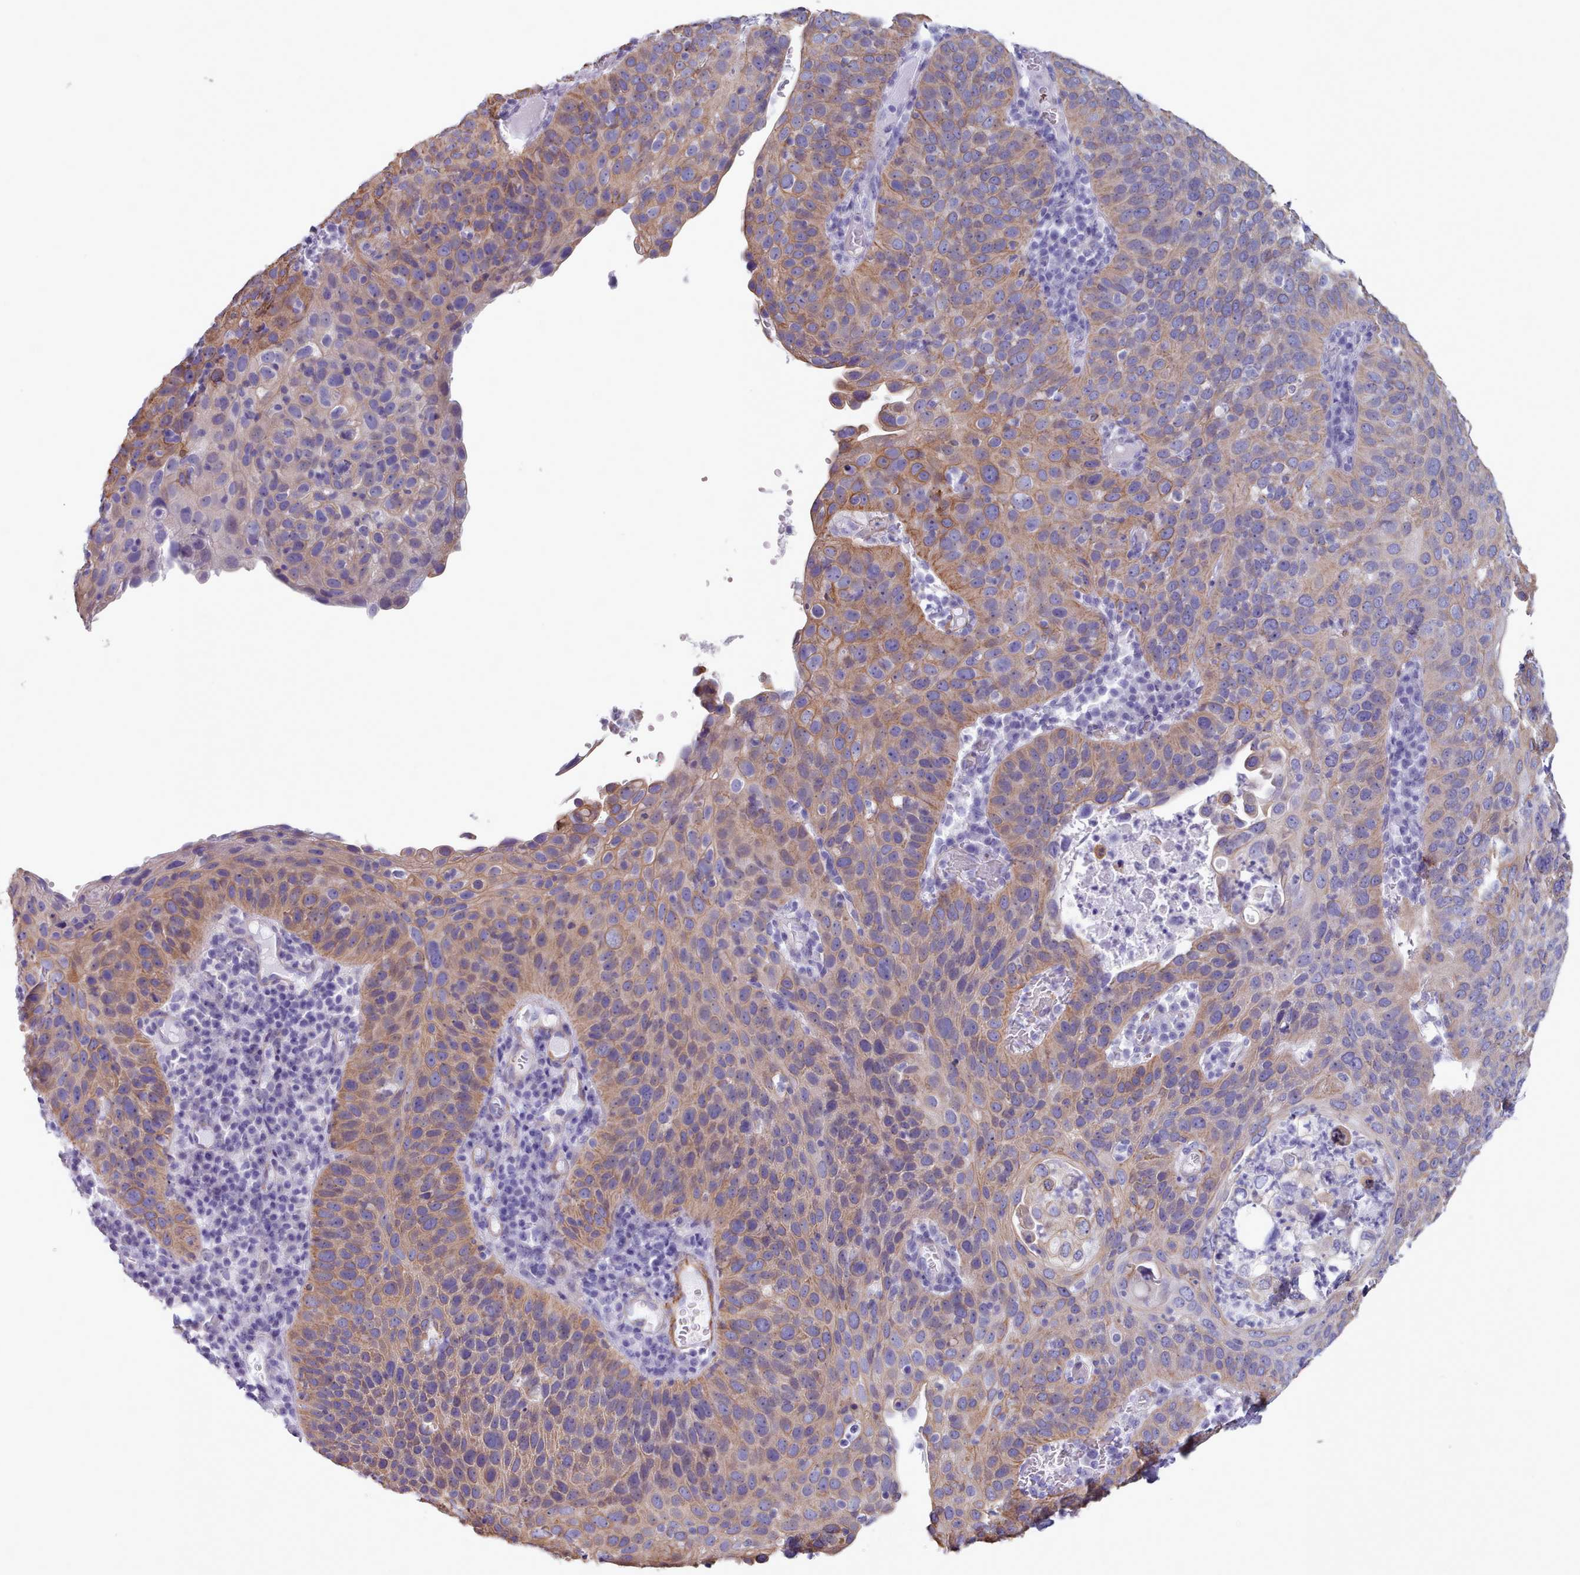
{"staining": {"intensity": "moderate", "quantity": "25%-75%", "location": "cytoplasmic/membranous"}, "tissue": "cervical cancer", "cell_type": "Tumor cells", "image_type": "cancer", "snomed": [{"axis": "morphology", "description": "Squamous cell carcinoma, NOS"}, {"axis": "topography", "description": "Cervix"}], "caption": "Immunohistochemistry (IHC) staining of cervical cancer, which exhibits medium levels of moderate cytoplasmic/membranous expression in about 25%-75% of tumor cells indicating moderate cytoplasmic/membranous protein staining. The staining was performed using DAB (brown) for protein detection and nuclei were counterstained in hematoxylin (blue).", "gene": "FPGS", "patient": {"sex": "female", "age": 36}}